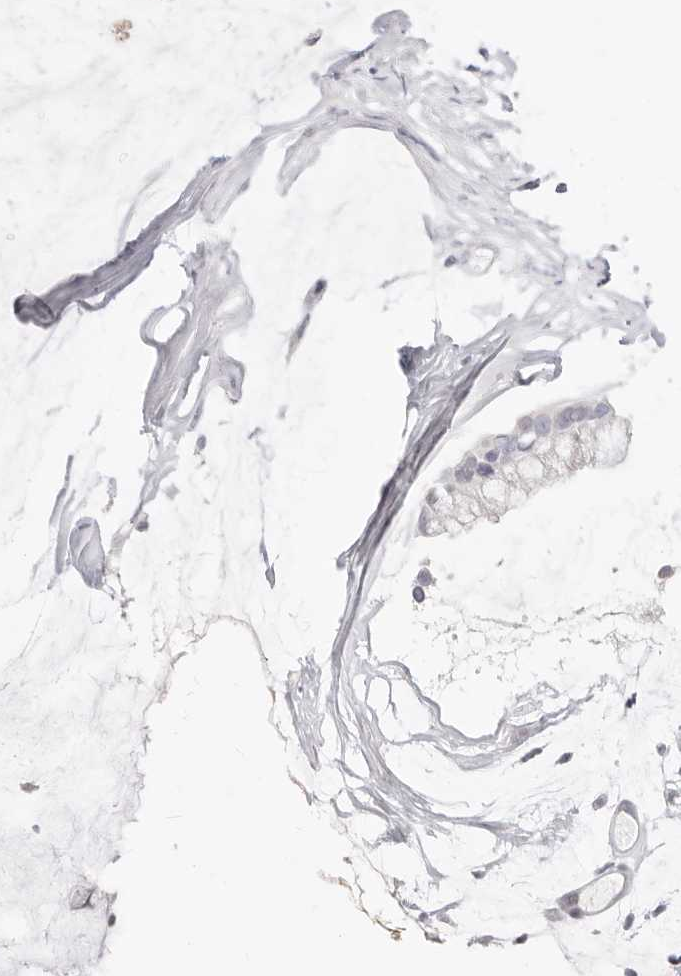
{"staining": {"intensity": "negative", "quantity": "none", "location": "none"}, "tissue": "ovarian cancer", "cell_type": "Tumor cells", "image_type": "cancer", "snomed": [{"axis": "morphology", "description": "Cystadenocarcinoma, mucinous, NOS"}, {"axis": "topography", "description": "Ovary"}], "caption": "A micrograph of human ovarian mucinous cystadenocarcinoma is negative for staining in tumor cells. Brightfield microscopy of immunohistochemistry (IHC) stained with DAB (brown) and hematoxylin (blue), captured at high magnification.", "gene": "ASCL1", "patient": {"sex": "female", "age": 39}}